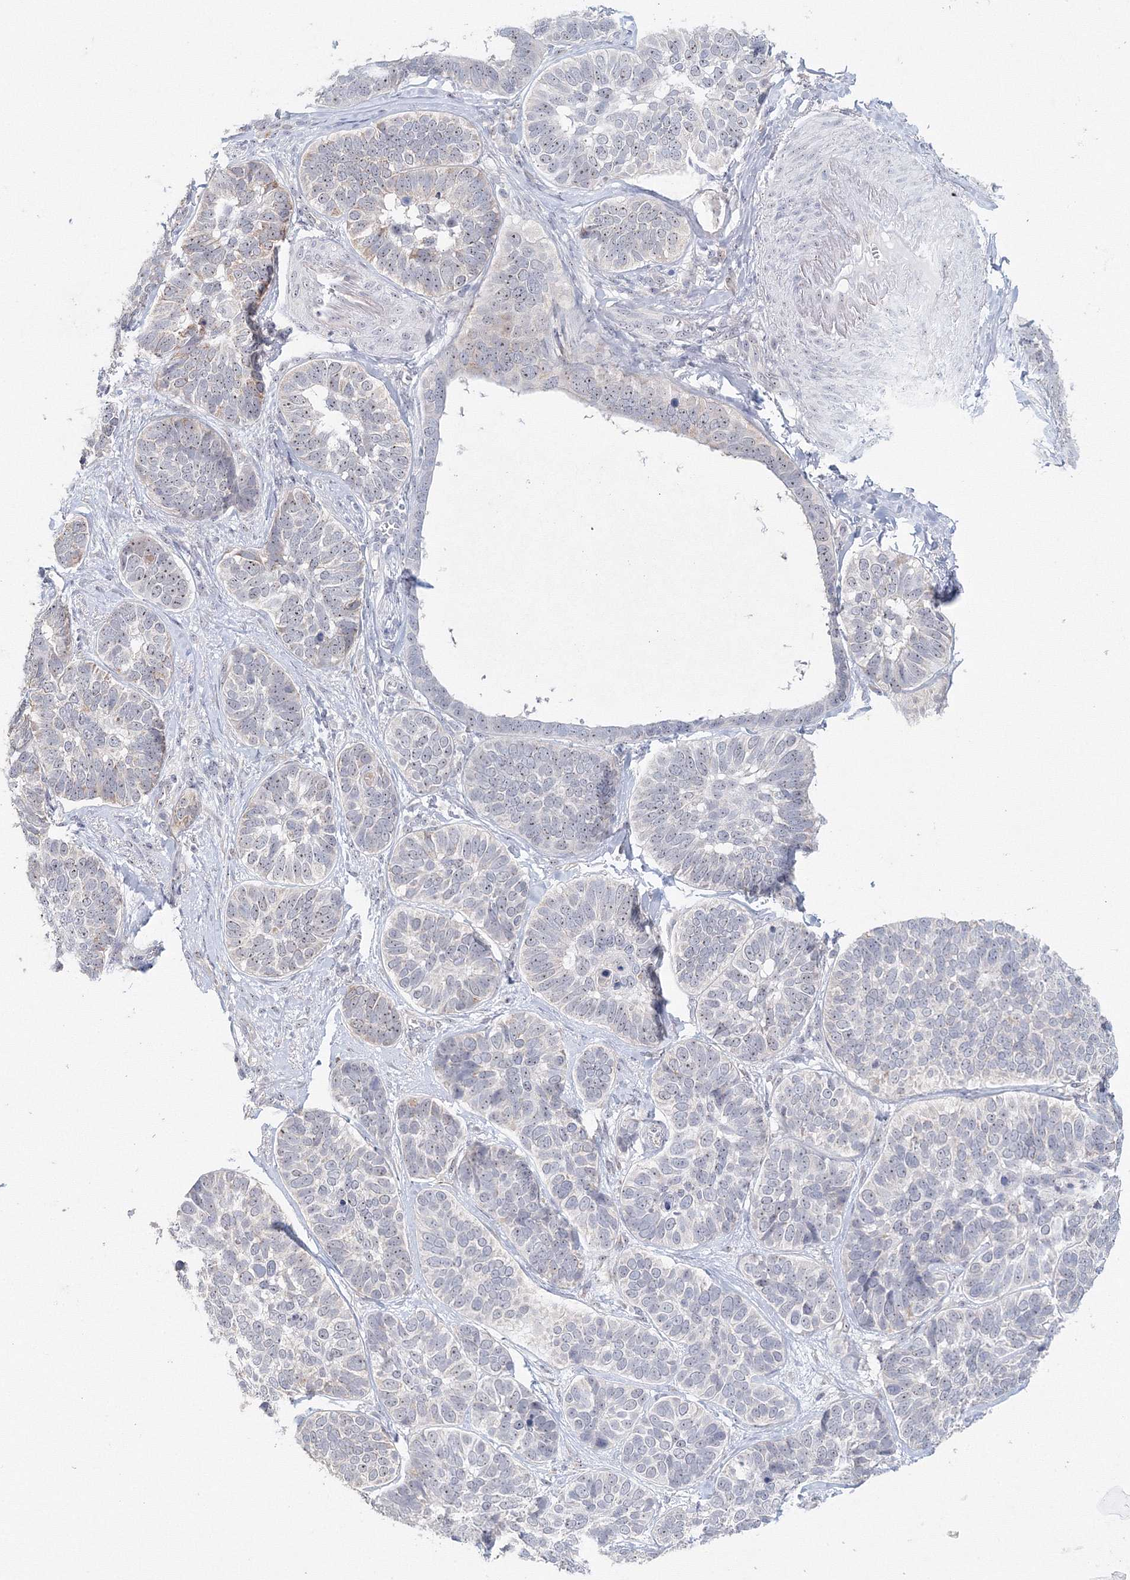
{"staining": {"intensity": "weak", "quantity": "<25%", "location": "nuclear"}, "tissue": "skin cancer", "cell_type": "Tumor cells", "image_type": "cancer", "snomed": [{"axis": "morphology", "description": "Basal cell carcinoma"}, {"axis": "topography", "description": "Skin"}], "caption": "Image shows no protein expression in tumor cells of skin cancer tissue. (IHC, brightfield microscopy, high magnification).", "gene": "SIRT7", "patient": {"sex": "male", "age": 62}}